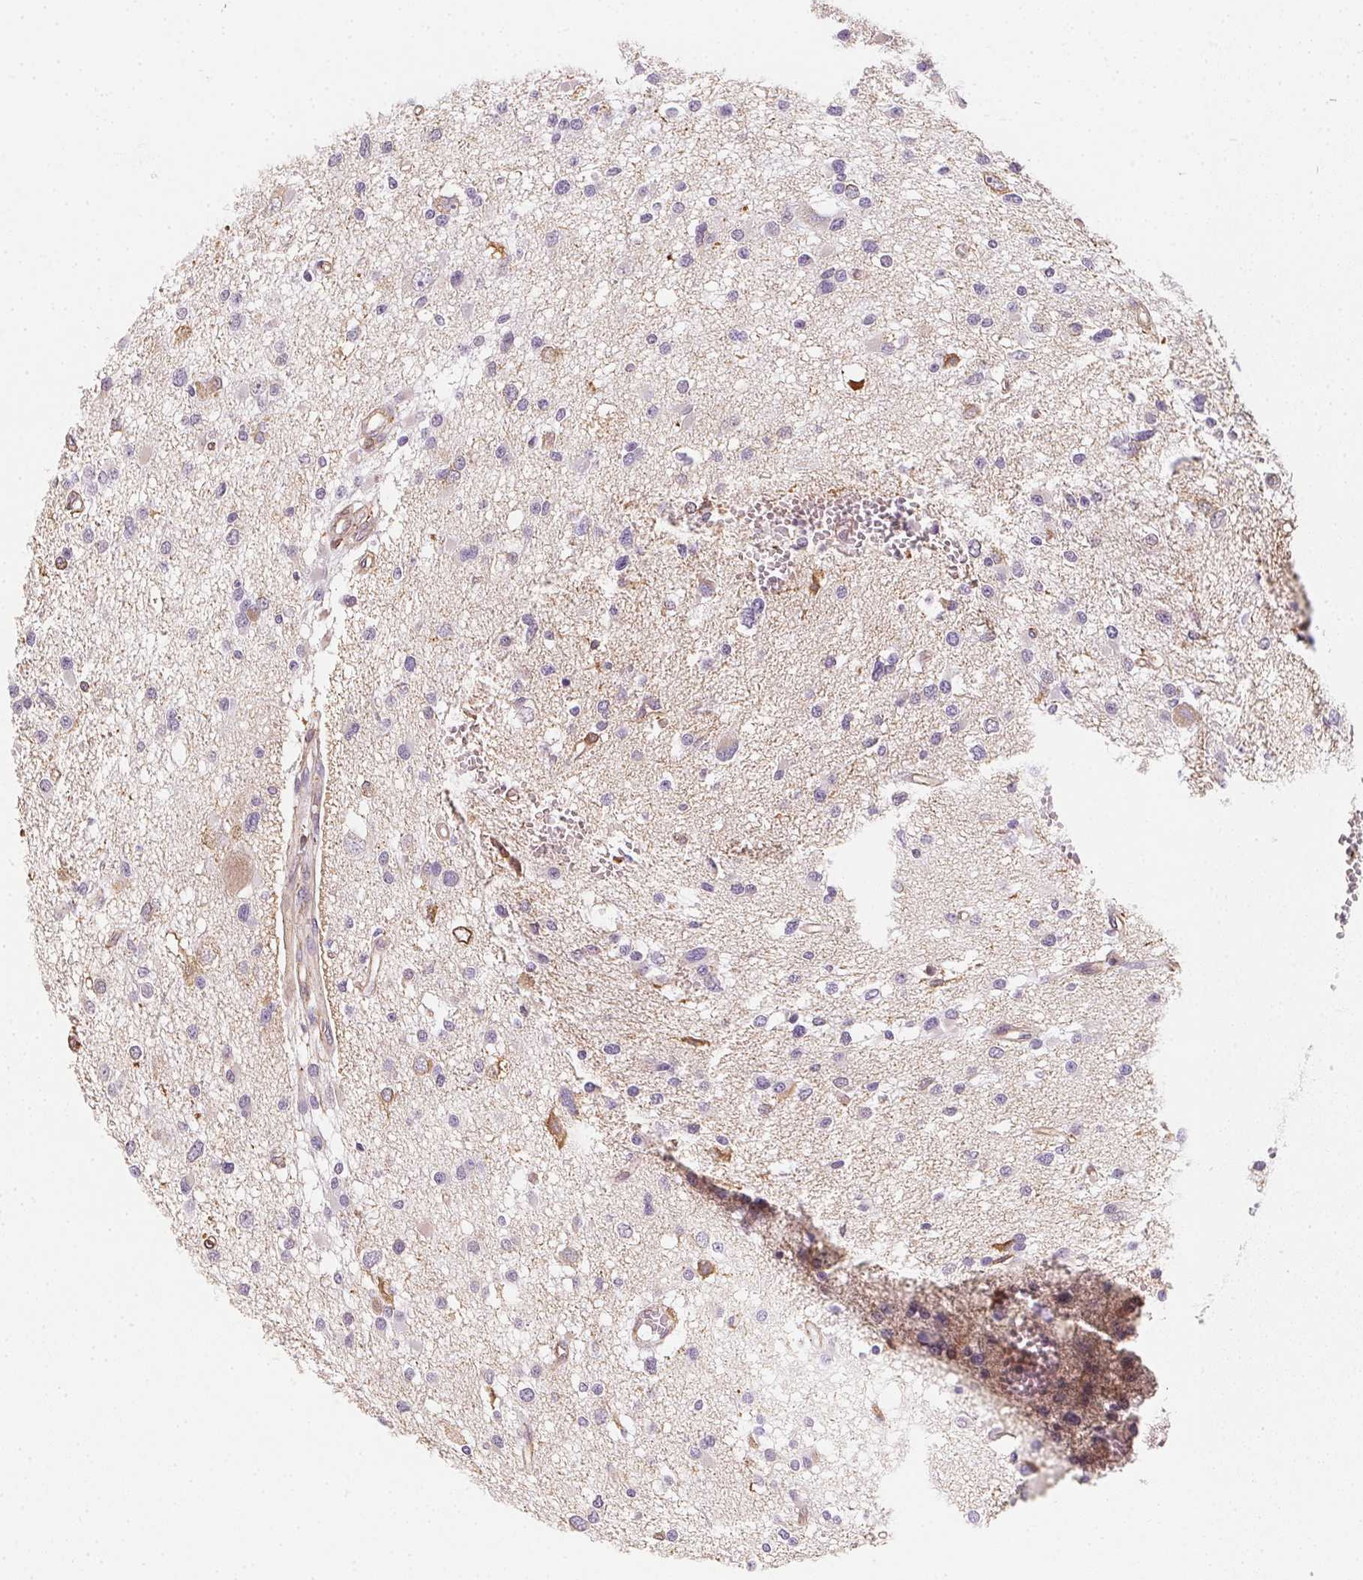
{"staining": {"intensity": "weak", "quantity": "<25%", "location": "nuclear"}, "tissue": "glioma", "cell_type": "Tumor cells", "image_type": "cancer", "snomed": [{"axis": "morphology", "description": "Glioma, malignant, High grade"}, {"axis": "topography", "description": "Brain"}], "caption": "High power microscopy histopathology image of an immunohistochemistry (IHC) photomicrograph of malignant glioma (high-grade), revealing no significant expression in tumor cells.", "gene": "RSBN1", "patient": {"sex": "male", "age": 54}}